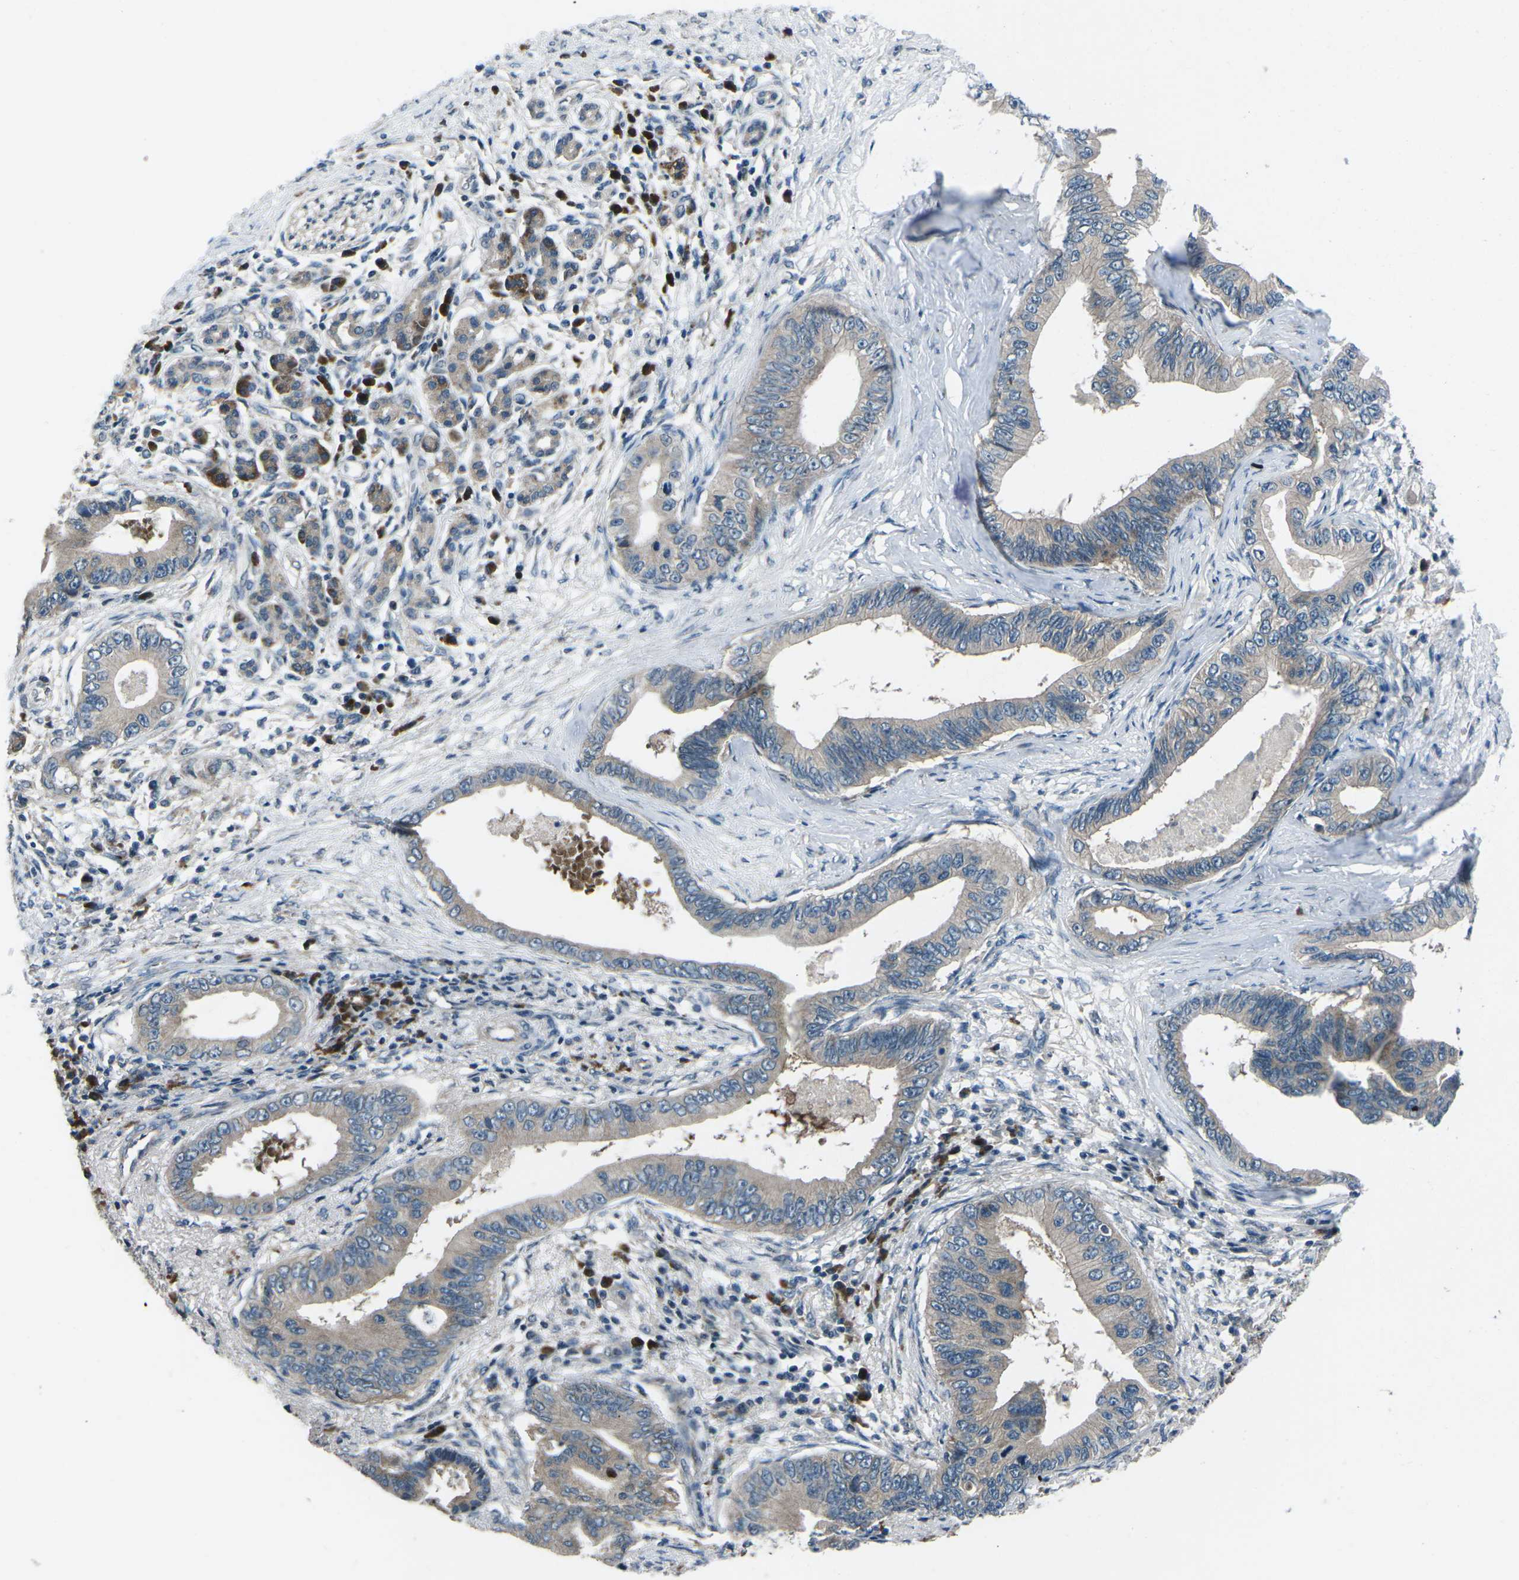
{"staining": {"intensity": "weak", "quantity": "25%-75%", "location": "cytoplasmic/membranous"}, "tissue": "pancreatic cancer", "cell_type": "Tumor cells", "image_type": "cancer", "snomed": [{"axis": "morphology", "description": "Adenocarcinoma, NOS"}, {"axis": "topography", "description": "Pancreas"}], "caption": "Pancreatic cancer (adenocarcinoma) stained with IHC exhibits weak cytoplasmic/membranous positivity in approximately 25%-75% of tumor cells. Using DAB (brown) and hematoxylin (blue) stains, captured at high magnification using brightfield microscopy.", "gene": "CDK16", "patient": {"sex": "male", "age": 77}}